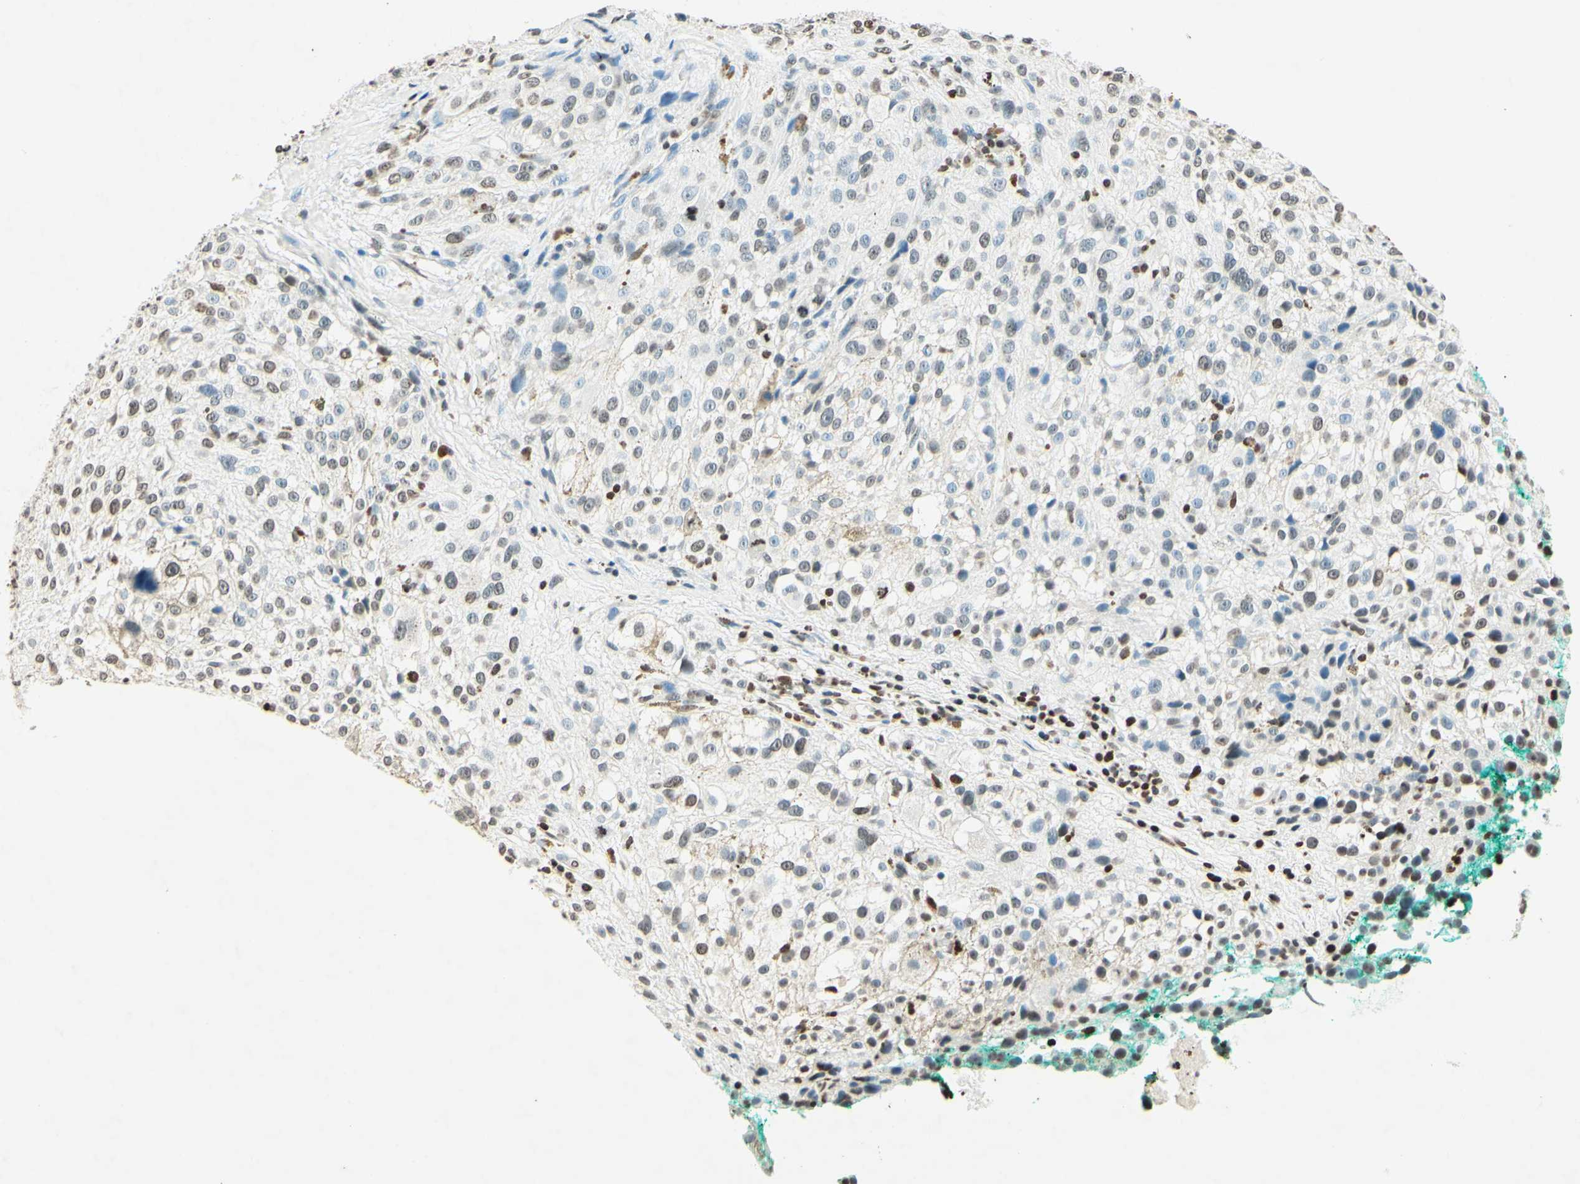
{"staining": {"intensity": "weak", "quantity": "<25%", "location": "nuclear"}, "tissue": "melanoma", "cell_type": "Tumor cells", "image_type": "cancer", "snomed": [{"axis": "morphology", "description": "Necrosis, NOS"}, {"axis": "morphology", "description": "Malignant melanoma, NOS"}, {"axis": "topography", "description": "Skin"}], "caption": "The micrograph exhibits no staining of tumor cells in melanoma.", "gene": "MSH2", "patient": {"sex": "female", "age": 87}}